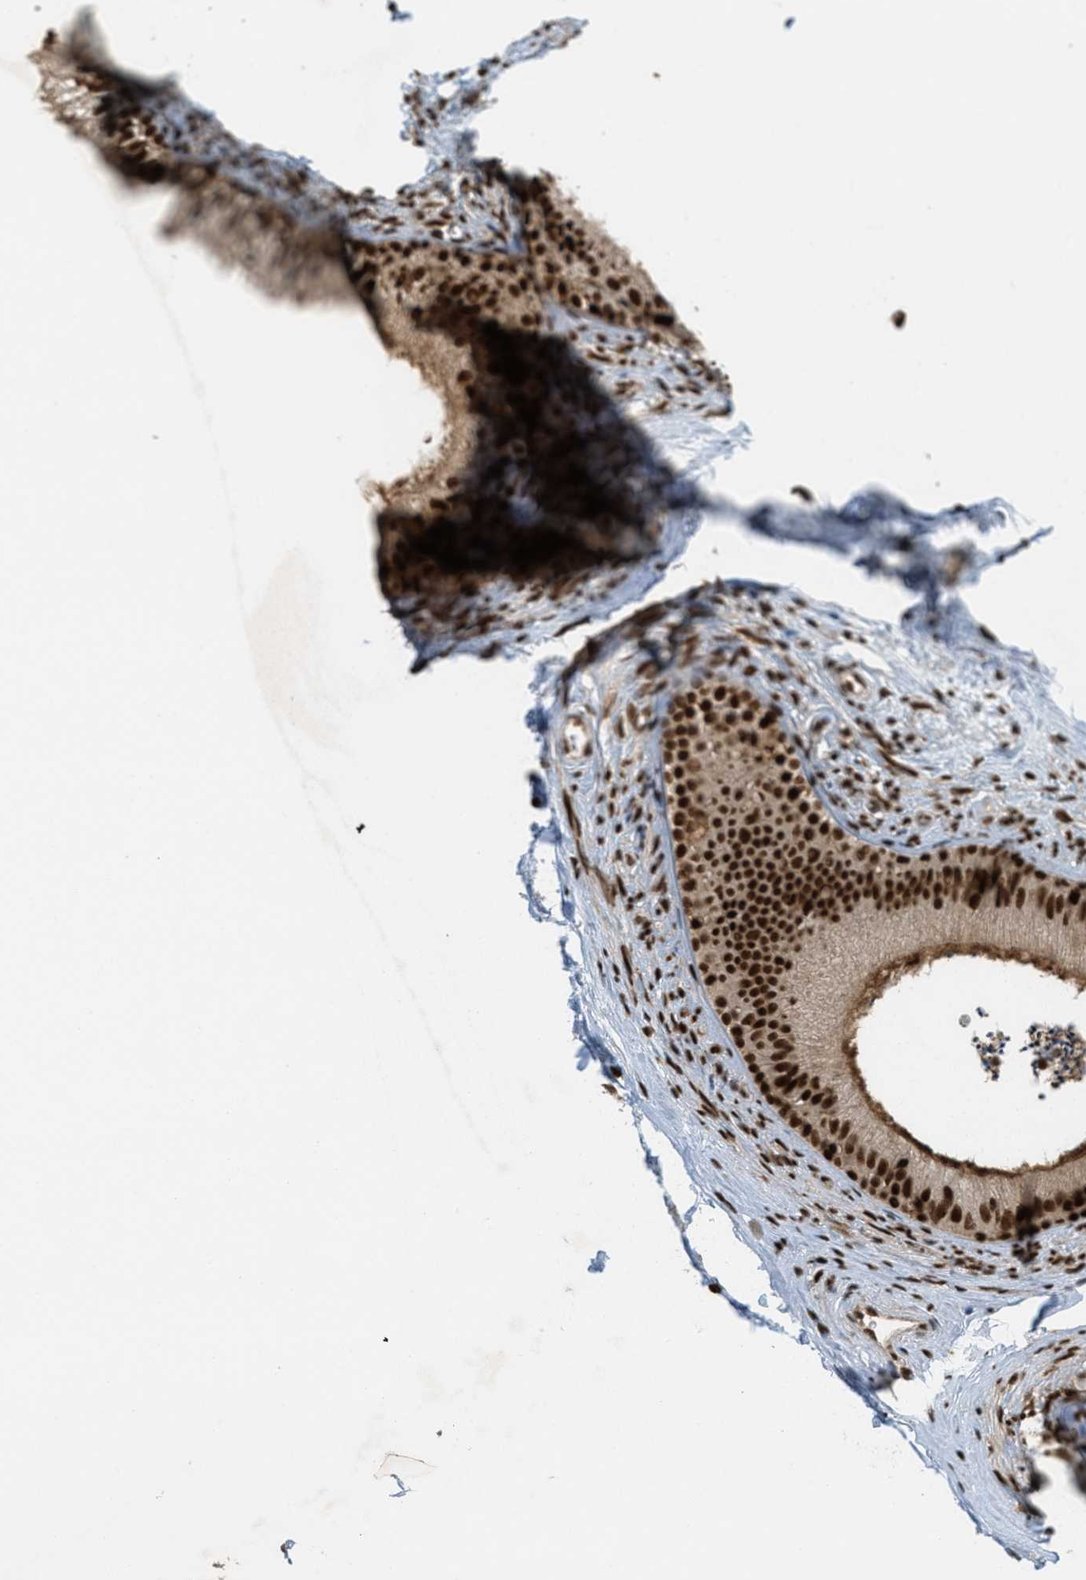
{"staining": {"intensity": "strong", "quantity": ">75%", "location": "cytoplasmic/membranous,nuclear"}, "tissue": "epididymis", "cell_type": "Glandular cells", "image_type": "normal", "snomed": [{"axis": "morphology", "description": "Normal tissue, NOS"}, {"axis": "topography", "description": "Epididymis"}], "caption": "DAB (3,3'-diaminobenzidine) immunohistochemical staining of benign human epididymis exhibits strong cytoplasmic/membranous,nuclear protein positivity in about >75% of glandular cells.", "gene": "TLK1", "patient": {"sex": "male", "age": 56}}